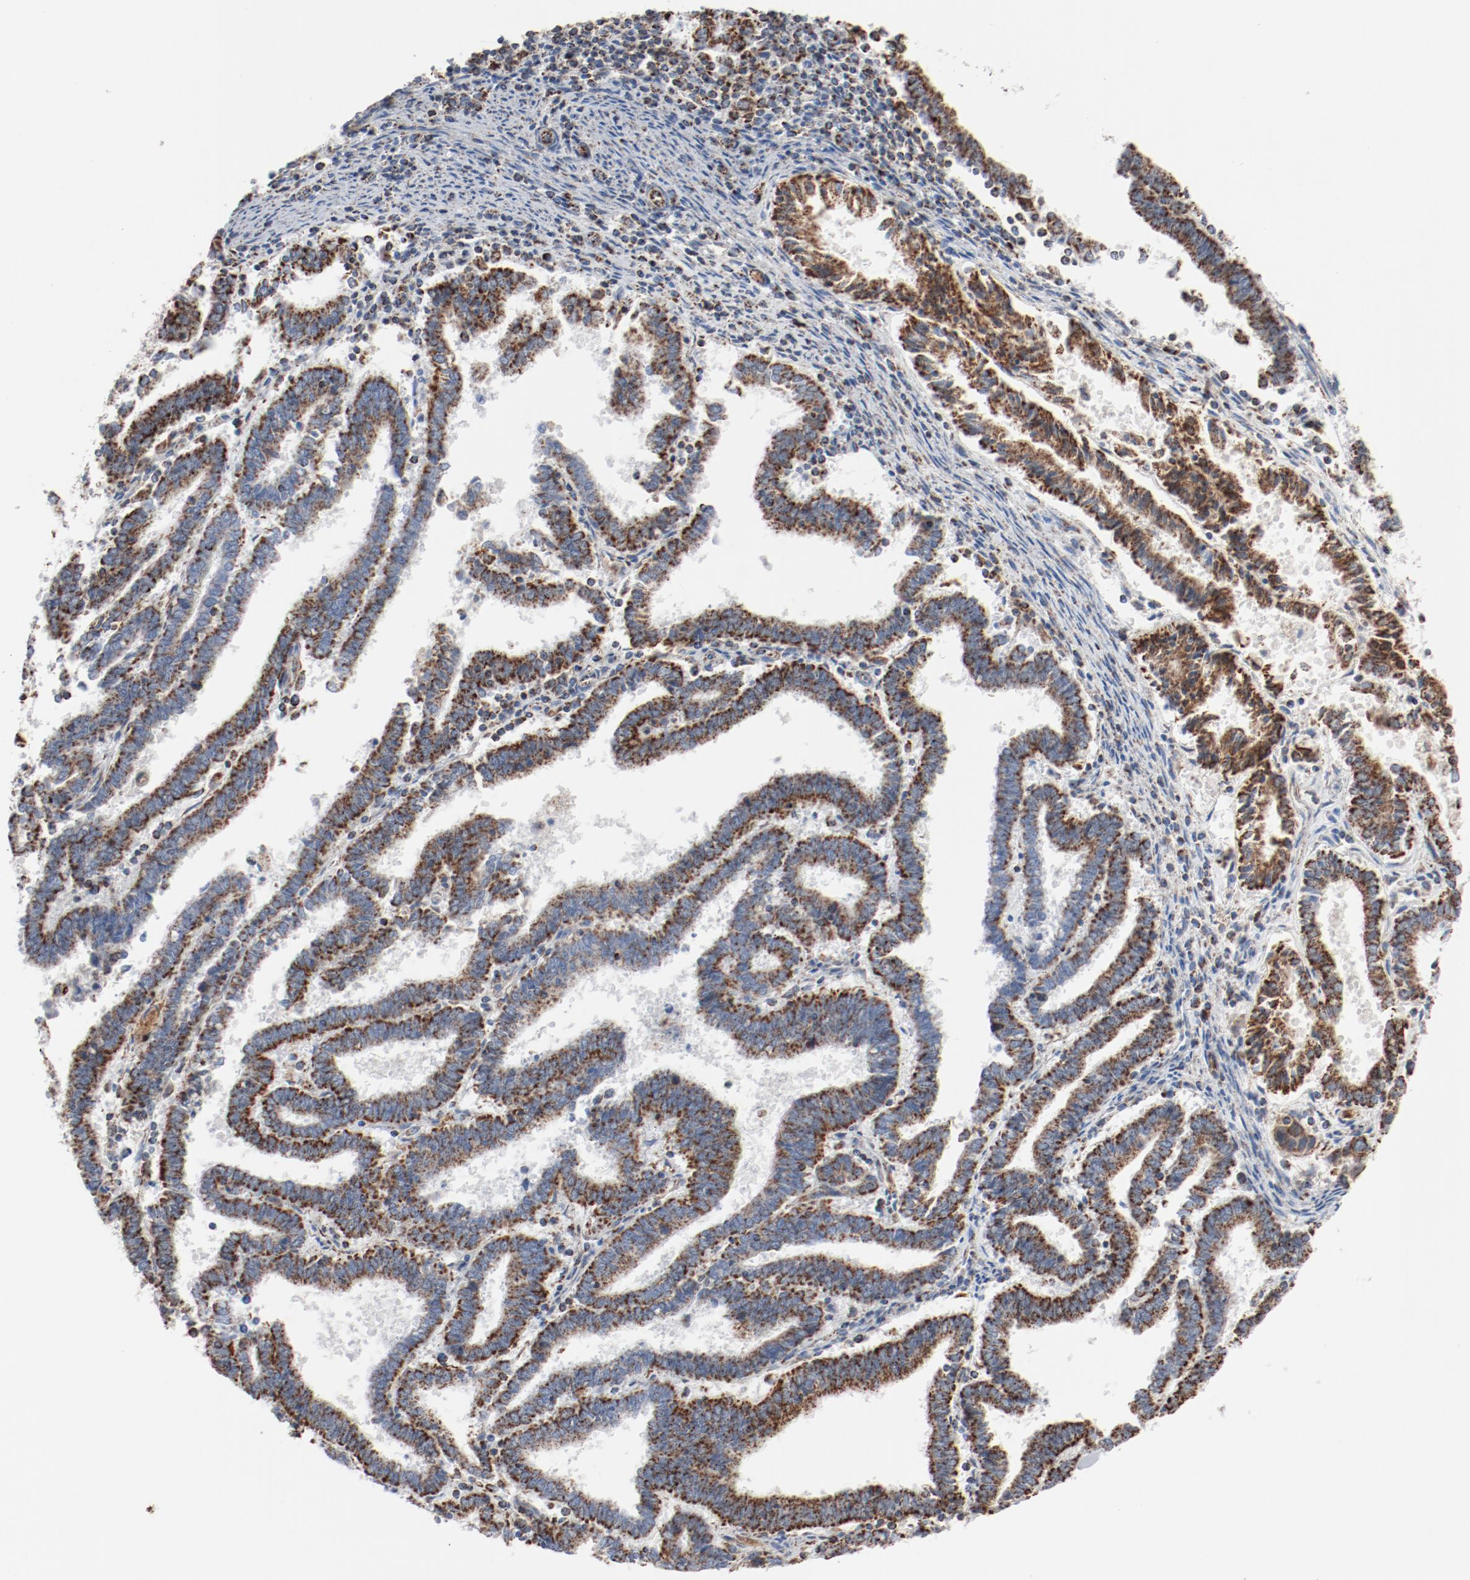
{"staining": {"intensity": "strong", "quantity": "<25%", "location": "cytoplasmic/membranous"}, "tissue": "endometrial cancer", "cell_type": "Tumor cells", "image_type": "cancer", "snomed": [{"axis": "morphology", "description": "Adenocarcinoma, NOS"}, {"axis": "topography", "description": "Uterus"}], "caption": "Protein expression analysis of human endometrial cancer (adenocarcinoma) reveals strong cytoplasmic/membranous positivity in about <25% of tumor cells. Using DAB (3,3'-diaminobenzidine) (brown) and hematoxylin (blue) stains, captured at high magnification using brightfield microscopy.", "gene": "NDUFB8", "patient": {"sex": "female", "age": 83}}